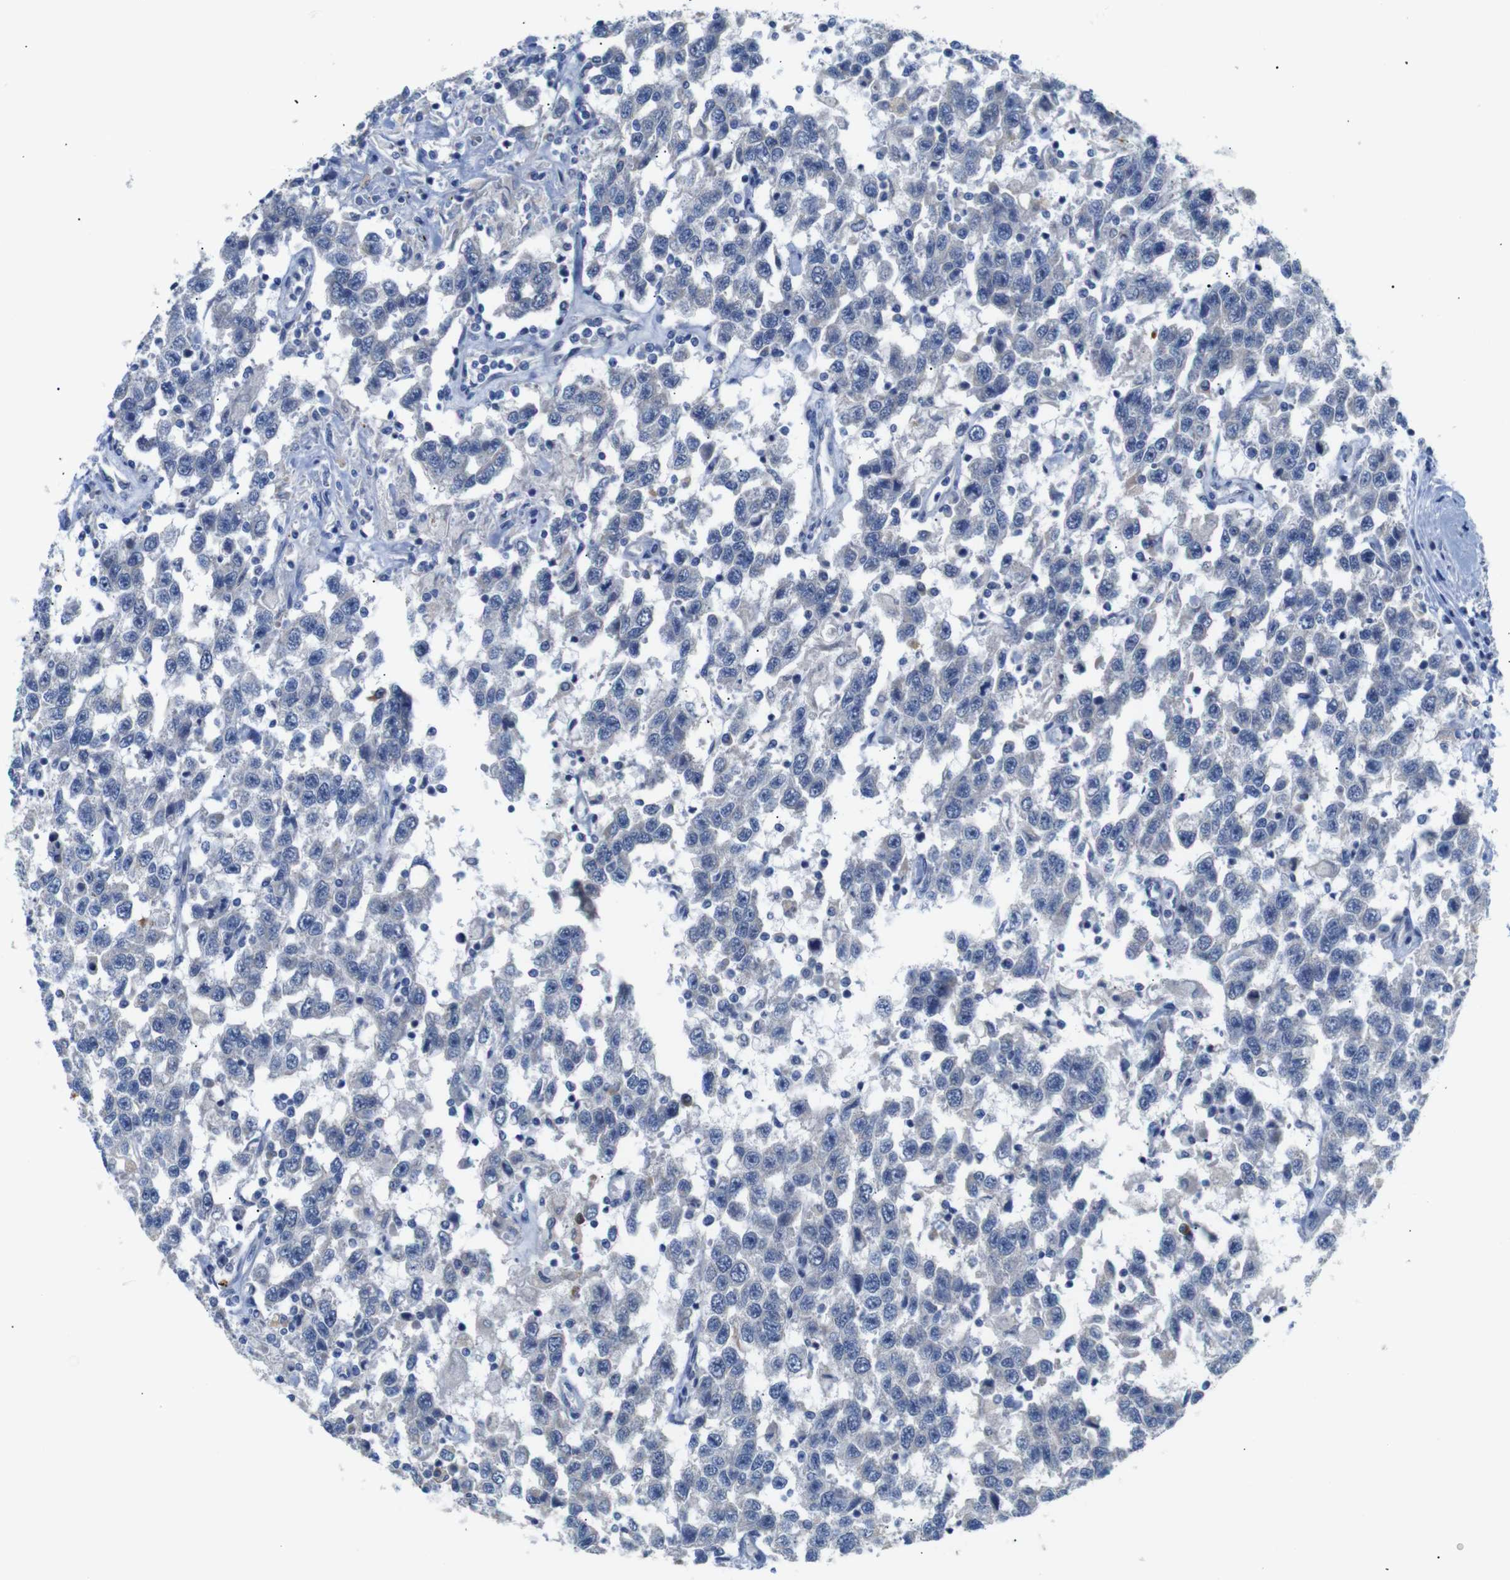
{"staining": {"intensity": "negative", "quantity": "none", "location": "none"}, "tissue": "testis cancer", "cell_type": "Tumor cells", "image_type": "cancer", "snomed": [{"axis": "morphology", "description": "Seminoma, NOS"}, {"axis": "topography", "description": "Testis"}], "caption": "Testis cancer stained for a protein using immunohistochemistry exhibits no staining tumor cells.", "gene": "ALOX15", "patient": {"sex": "male", "age": 41}}